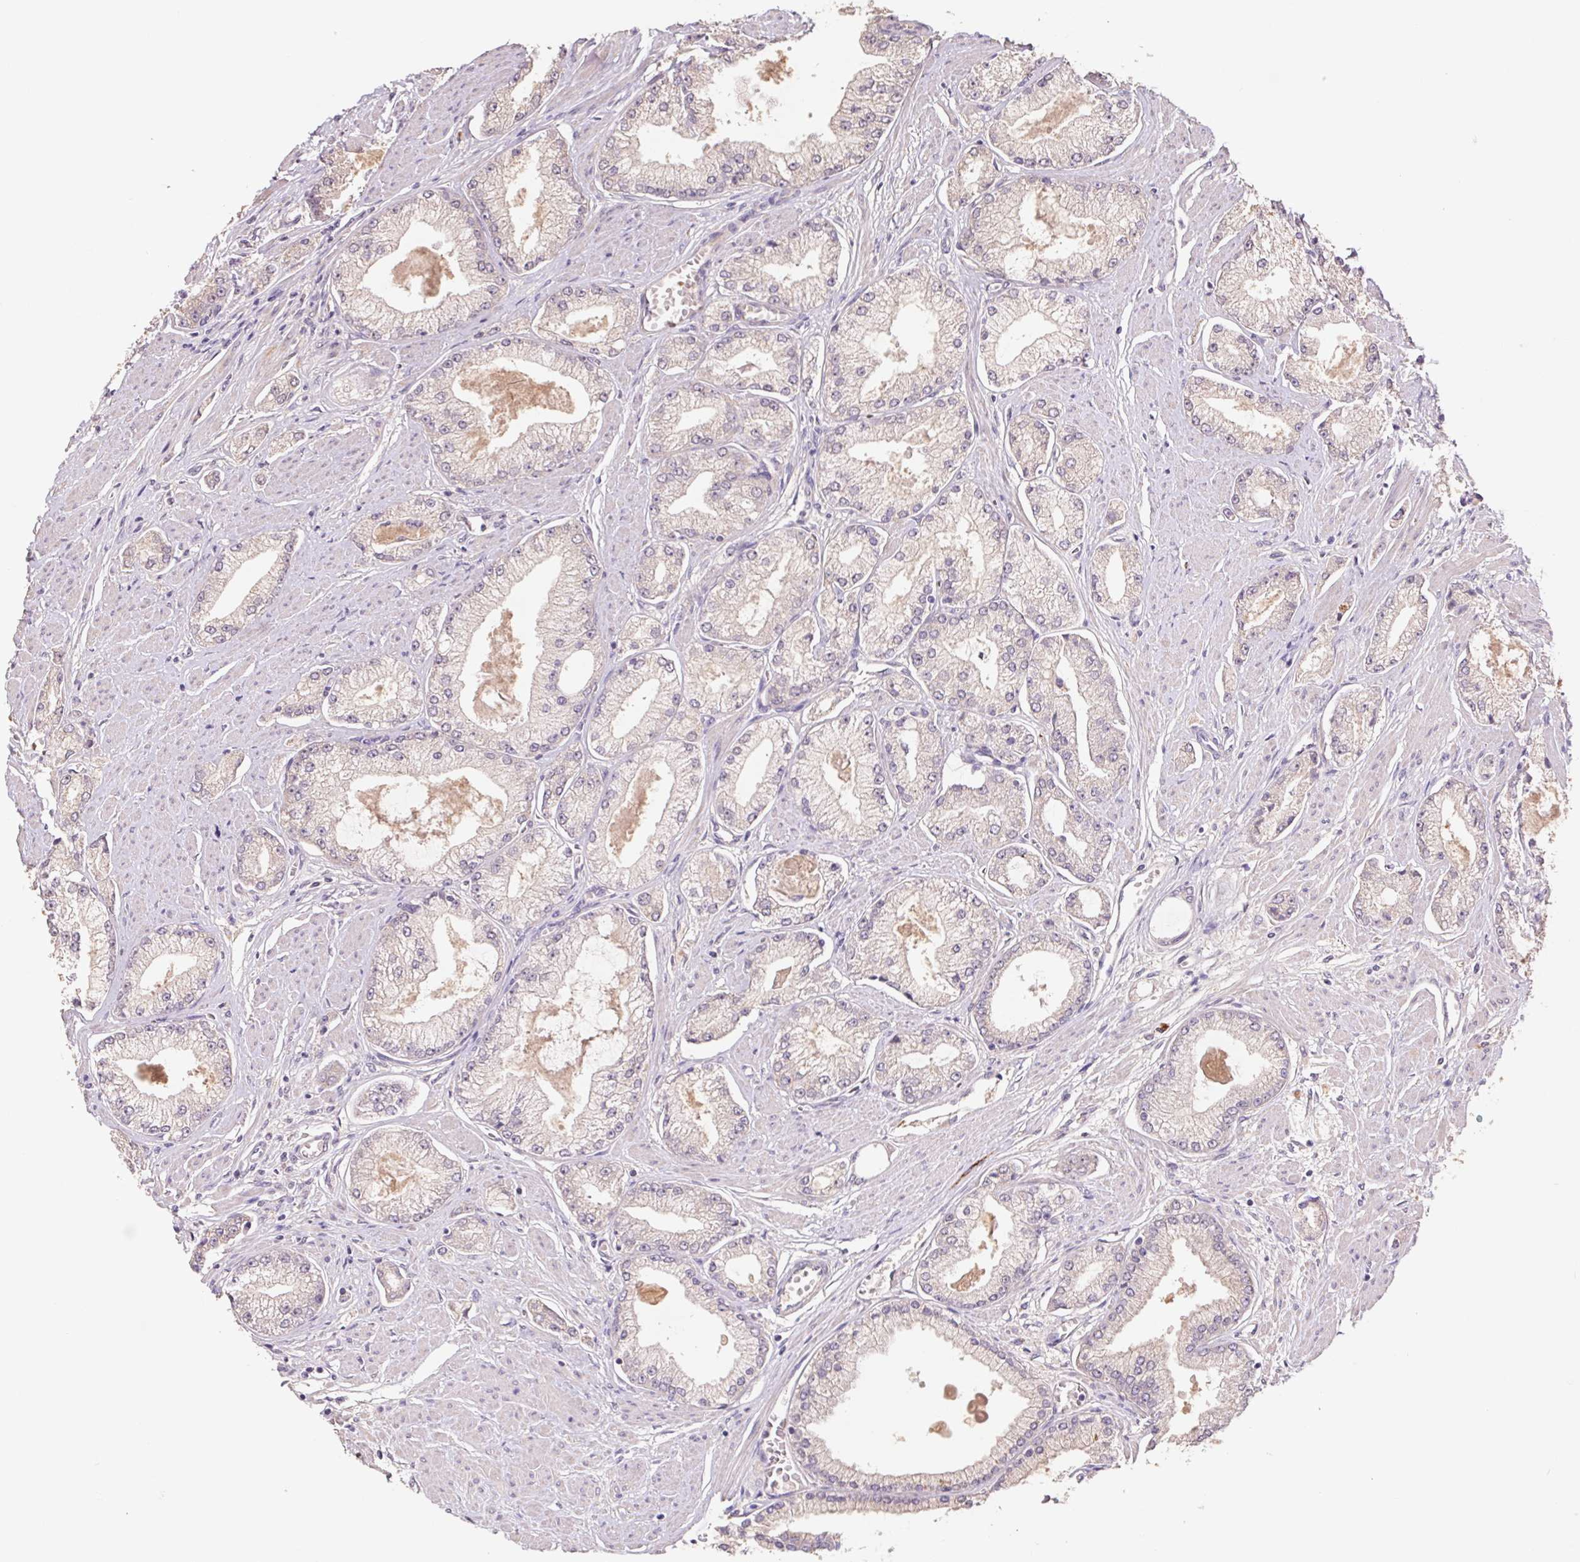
{"staining": {"intensity": "weak", "quantity": "25%-75%", "location": "cytoplasmic/membranous"}, "tissue": "prostate cancer", "cell_type": "Tumor cells", "image_type": "cancer", "snomed": [{"axis": "morphology", "description": "Adenocarcinoma, High grade"}, {"axis": "topography", "description": "Prostate"}], "caption": "This micrograph shows high-grade adenocarcinoma (prostate) stained with immunohistochemistry to label a protein in brown. The cytoplasmic/membranous of tumor cells show weak positivity for the protein. Nuclei are counter-stained blue.", "gene": "GRM2", "patient": {"sex": "male", "age": 68}}